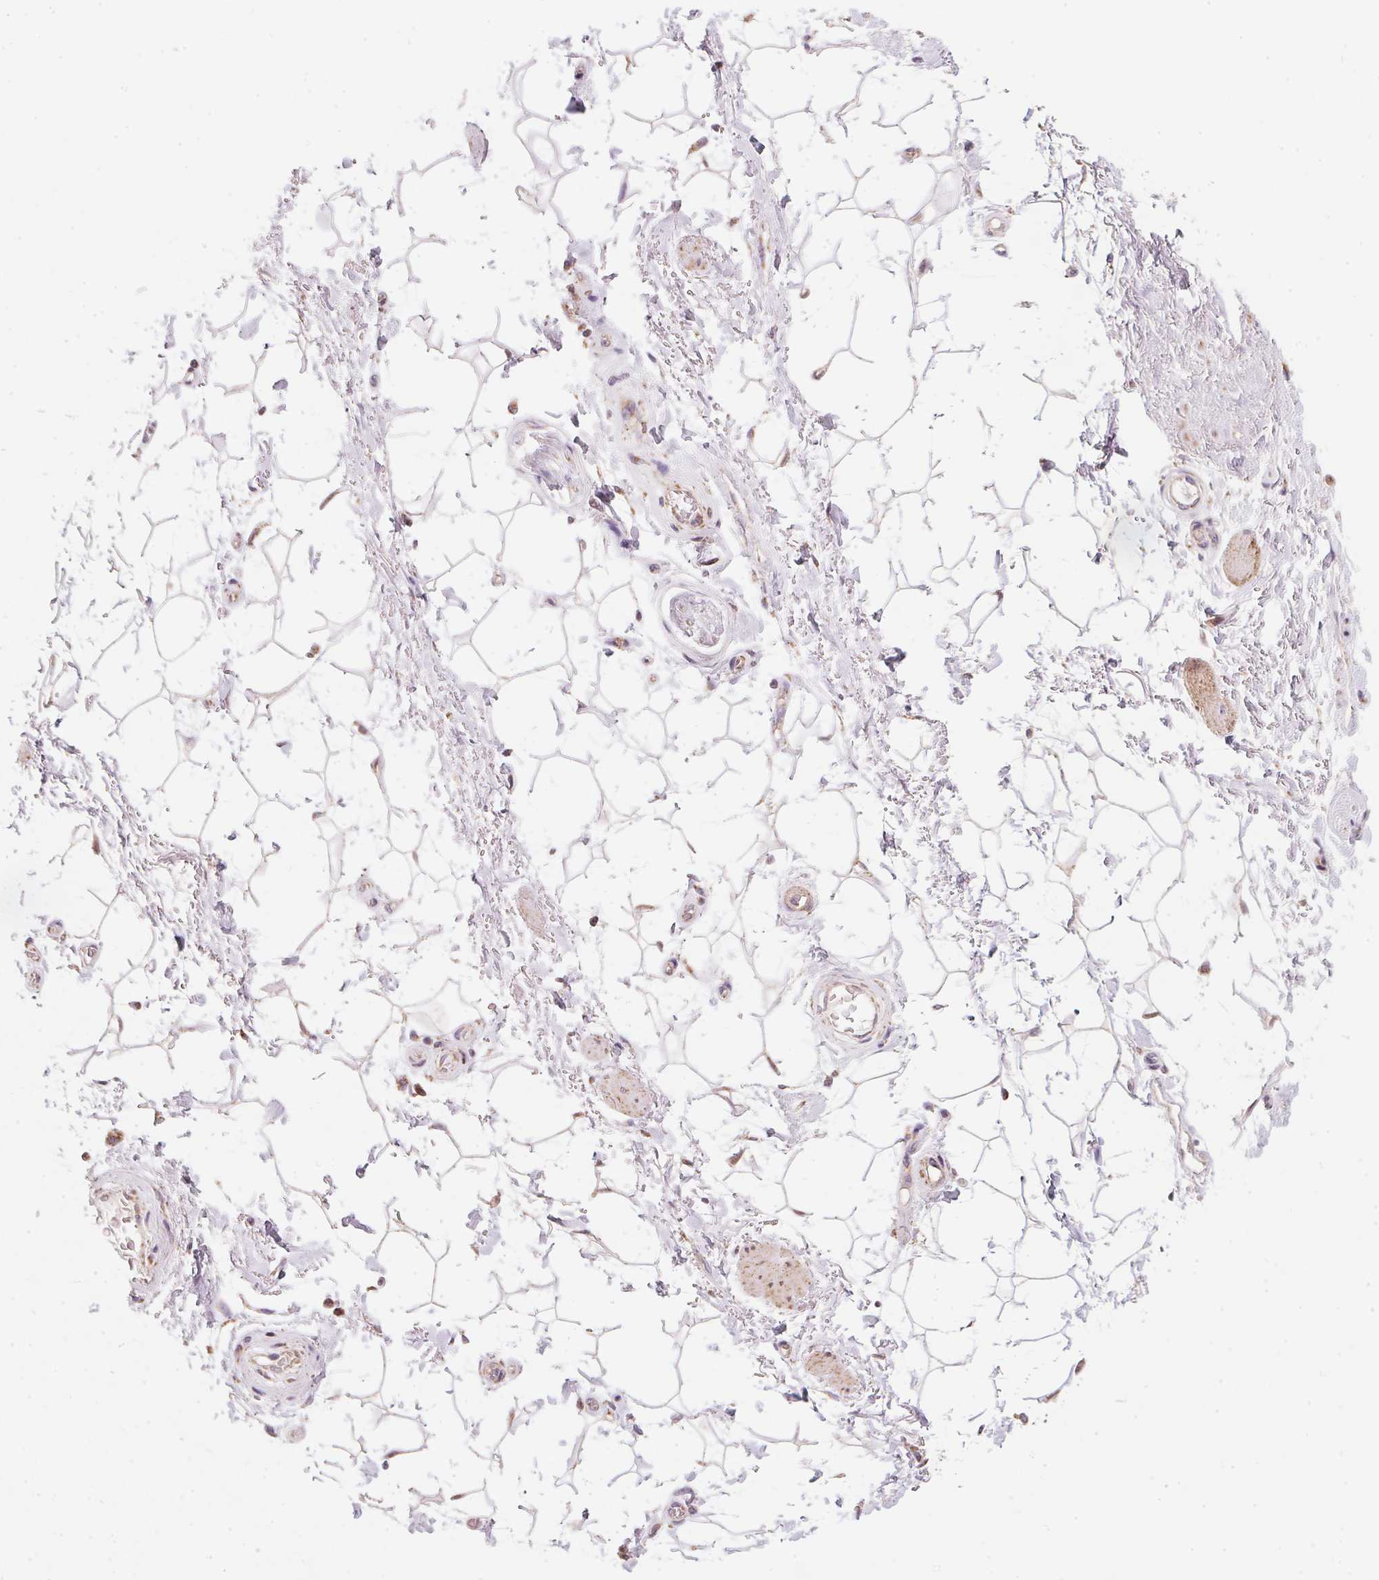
{"staining": {"intensity": "negative", "quantity": "none", "location": "none"}, "tissue": "adipose tissue", "cell_type": "Adipocytes", "image_type": "normal", "snomed": [{"axis": "morphology", "description": "Normal tissue, NOS"}, {"axis": "topography", "description": "Anal"}, {"axis": "topography", "description": "Peripheral nerve tissue"}], "caption": "Histopathology image shows no significant protein expression in adipocytes of normal adipose tissue.", "gene": "COQ7", "patient": {"sex": "male", "age": 51}}